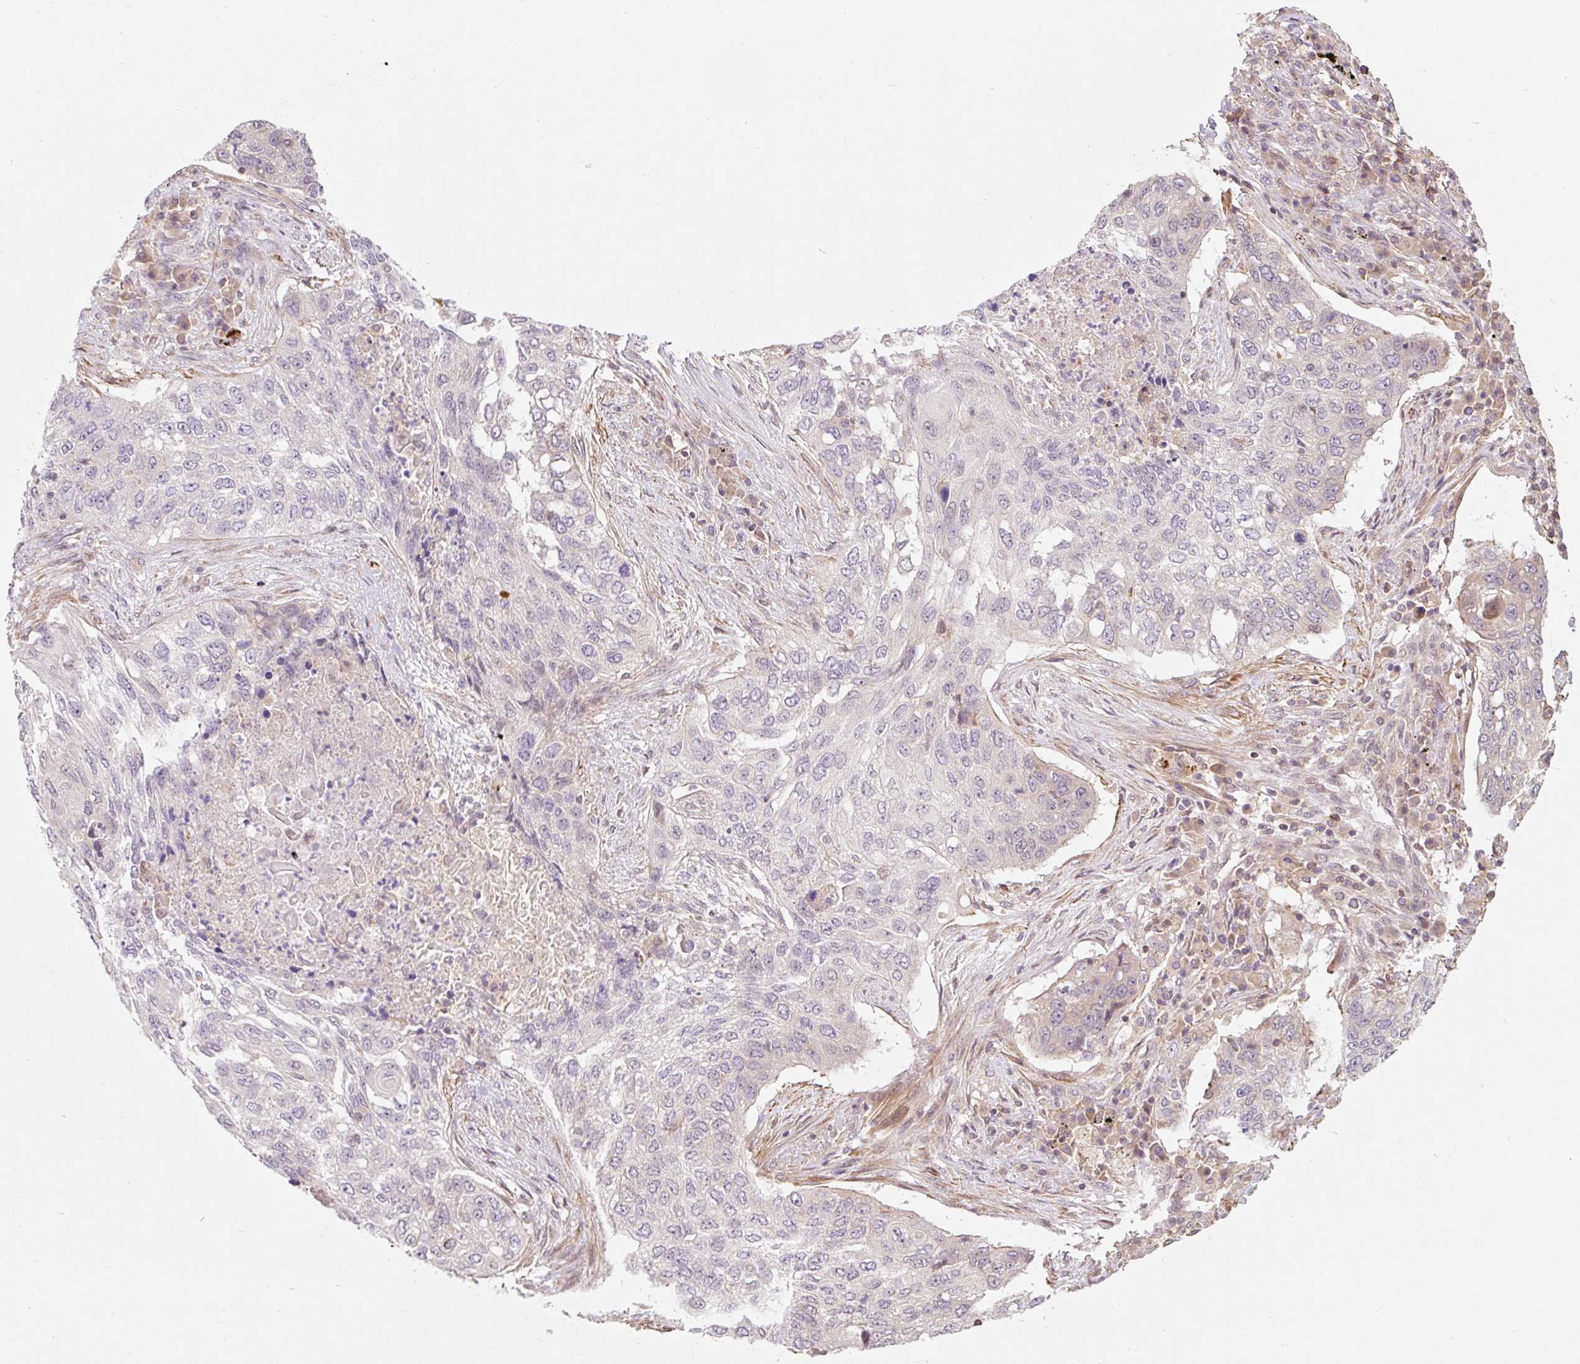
{"staining": {"intensity": "negative", "quantity": "none", "location": "none"}, "tissue": "lung cancer", "cell_type": "Tumor cells", "image_type": "cancer", "snomed": [{"axis": "morphology", "description": "Squamous cell carcinoma, NOS"}, {"axis": "topography", "description": "Lung"}], "caption": "The image reveals no staining of tumor cells in lung squamous cell carcinoma. (DAB immunohistochemistry, high magnification).", "gene": "EMC10", "patient": {"sex": "female", "age": 63}}